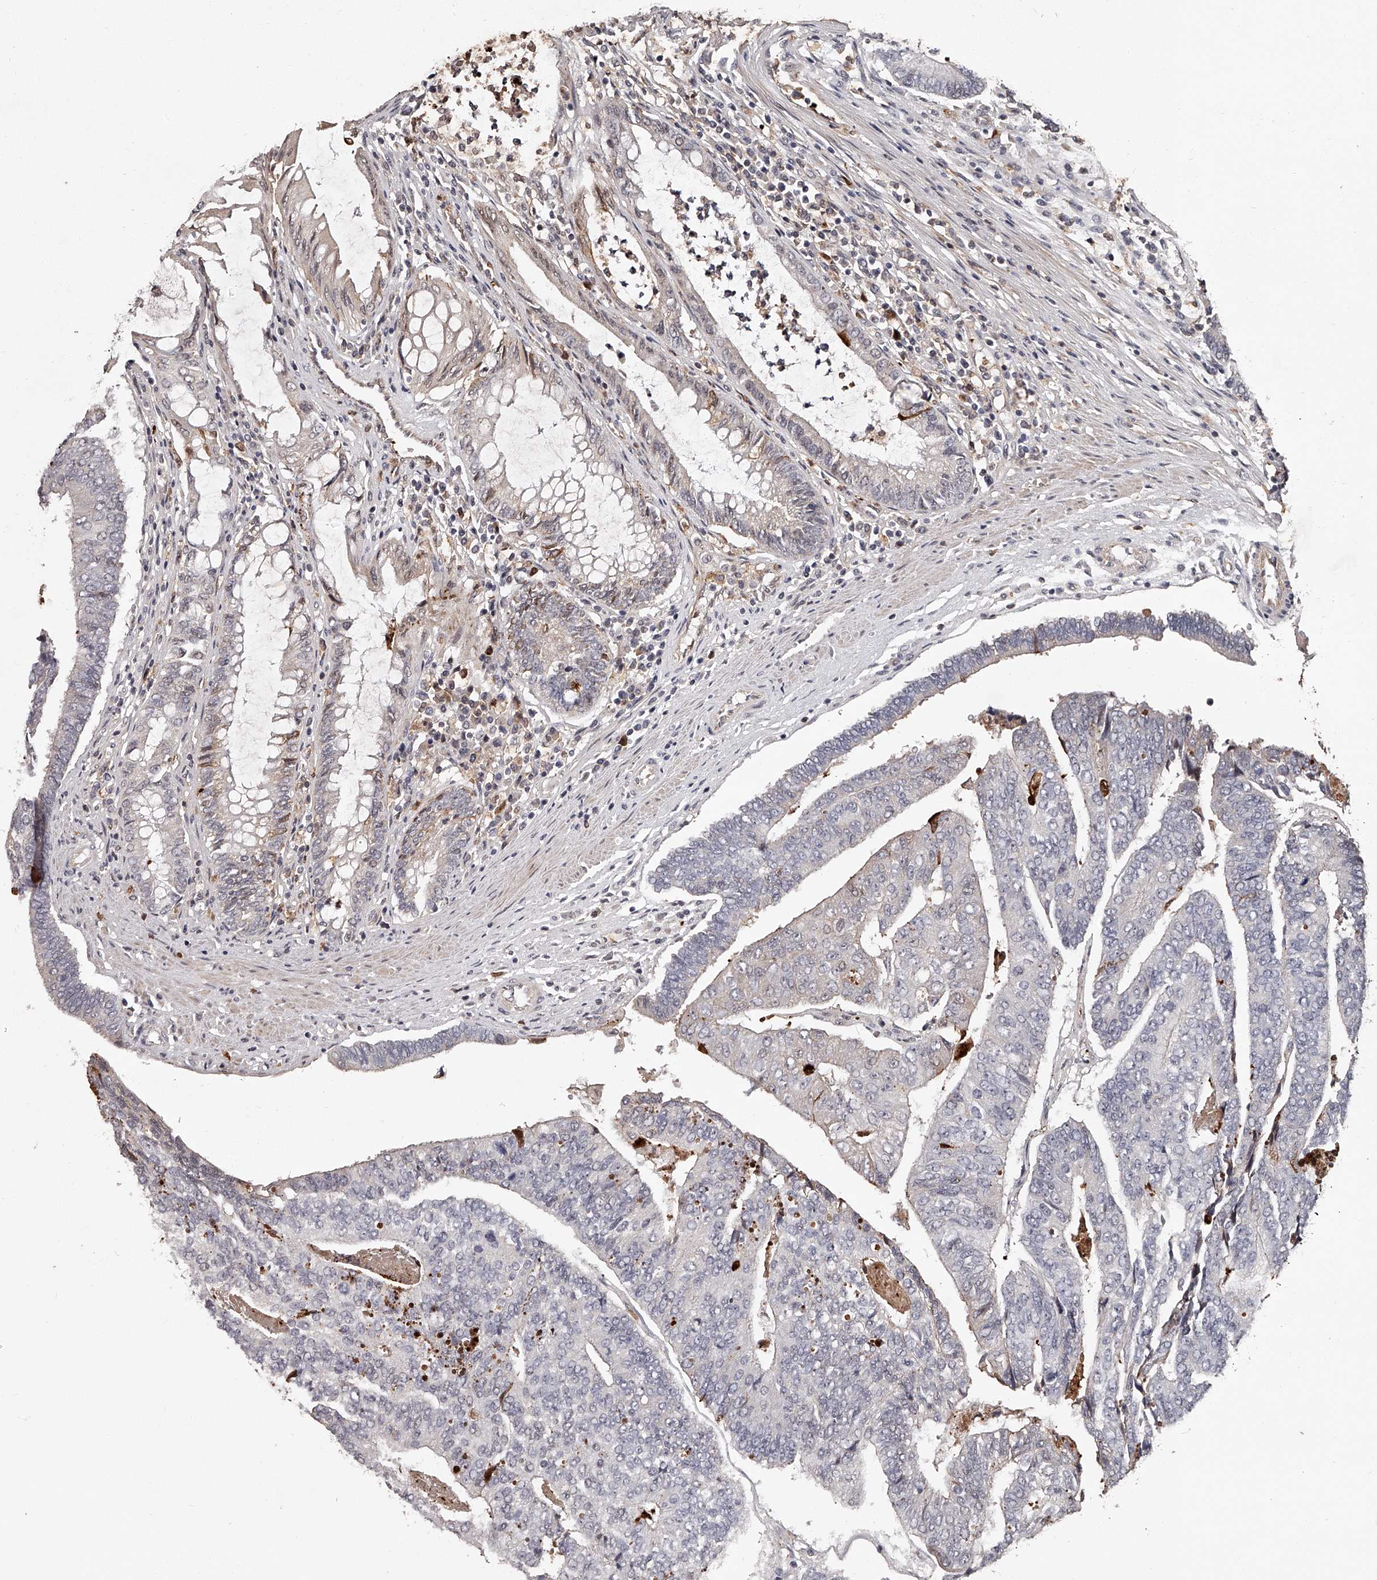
{"staining": {"intensity": "negative", "quantity": "none", "location": "none"}, "tissue": "colorectal cancer", "cell_type": "Tumor cells", "image_type": "cancer", "snomed": [{"axis": "morphology", "description": "Adenocarcinoma, NOS"}, {"axis": "topography", "description": "Colon"}], "caption": "High power microscopy micrograph of an IHC histopathology image of colorectal cancer (adenocarcinoma), revealing no significant positivity in tumor cells.", "gene": "URGCP", "patient": {"sex": "female", "age": 67}}